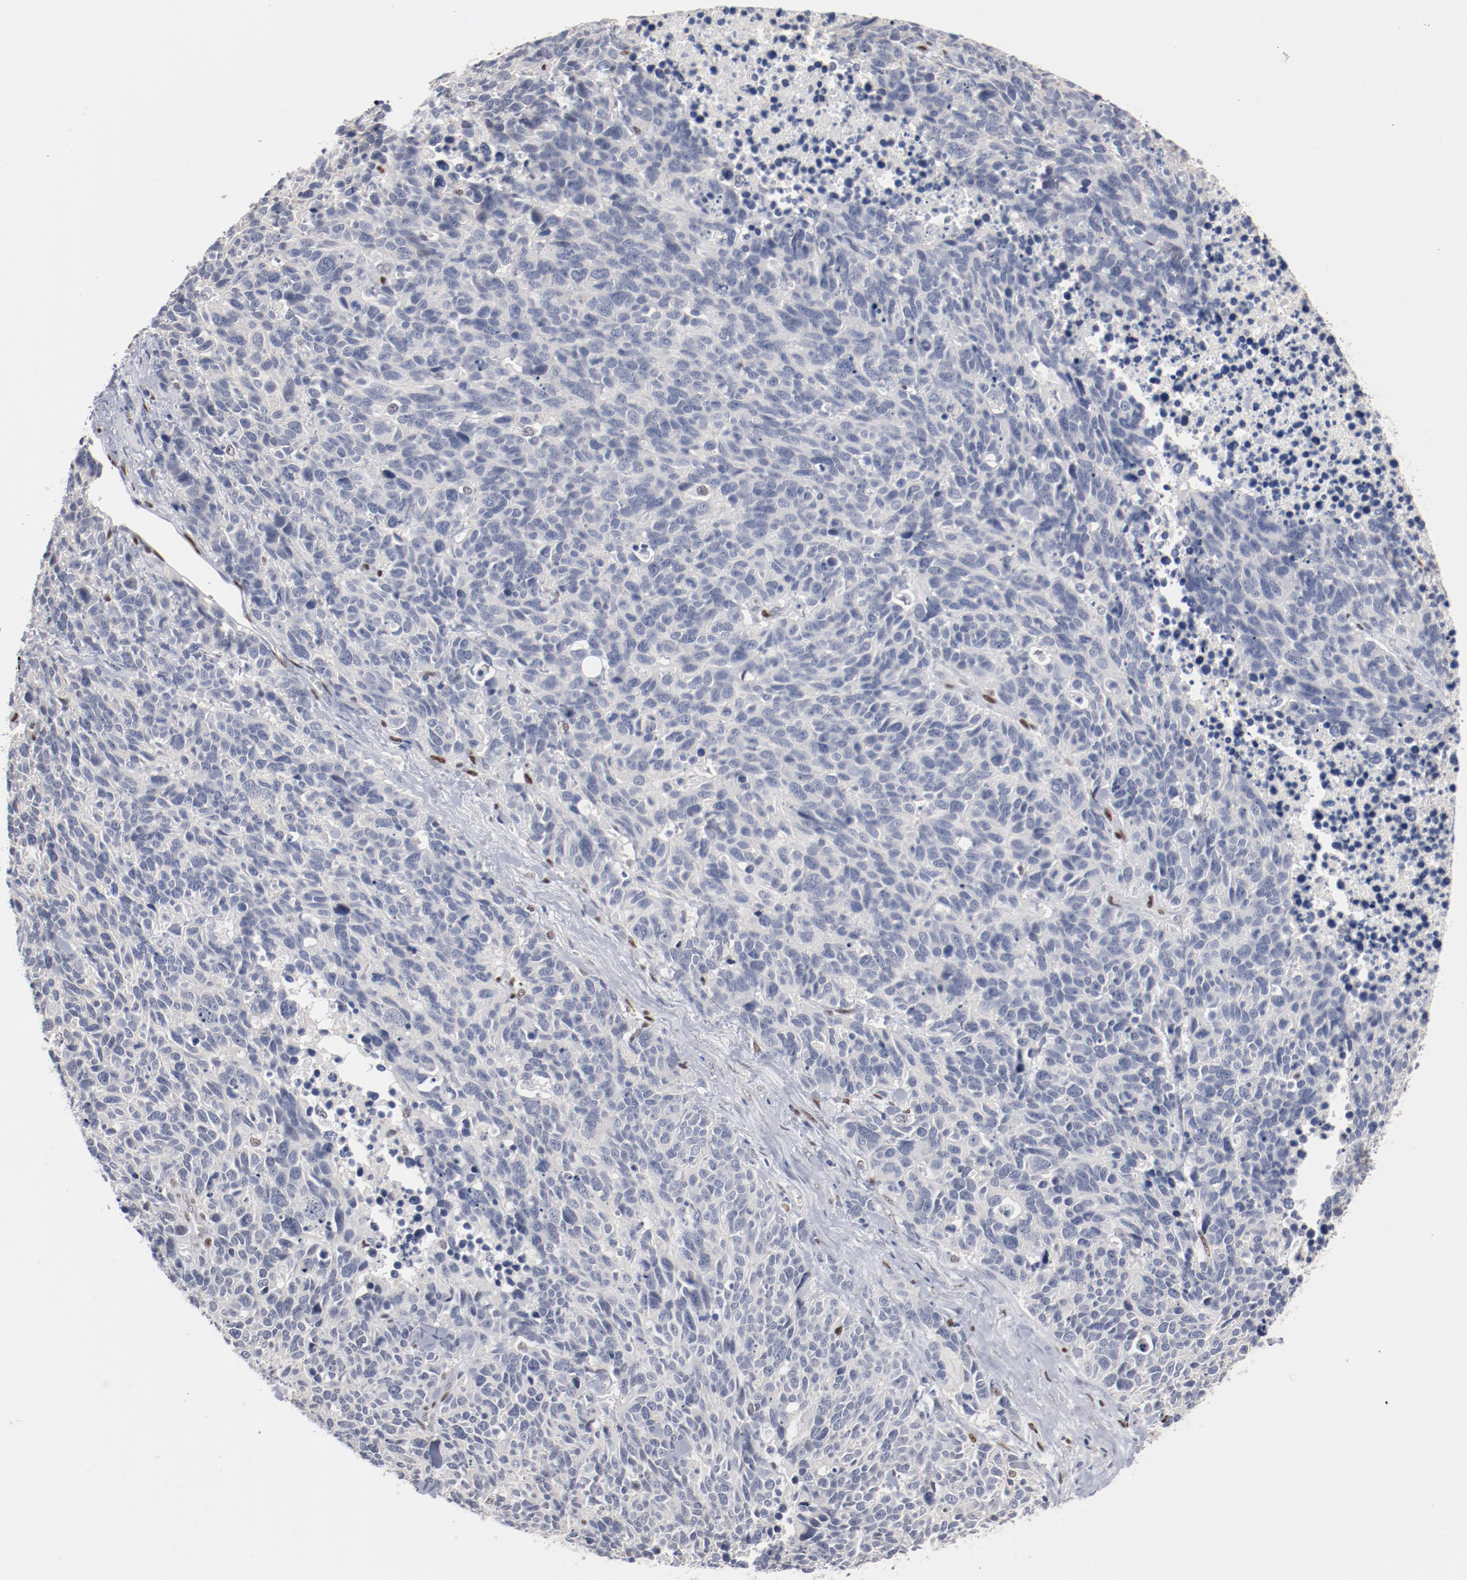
{"staining": {"intensity": "negative", "quantity": "none", "location": "none"}, "tissue": "lung cancer", "cell_type": "Tumor cells", "image_type": "cancer", "snomed": [{"axis": "morphology", "description": "Neoplasm, malignant, NOS"}, {"axis": "topography", "description": "Lung"}], "caption": "A high-resolution photomicrograph shows immunohistochemistry staining of lung cancer (neoplasm (malignant)), which shows no significant positivity in tumor cells.", "gene": "ZEB2", "patient": {"sex": "female", "age": 58}}